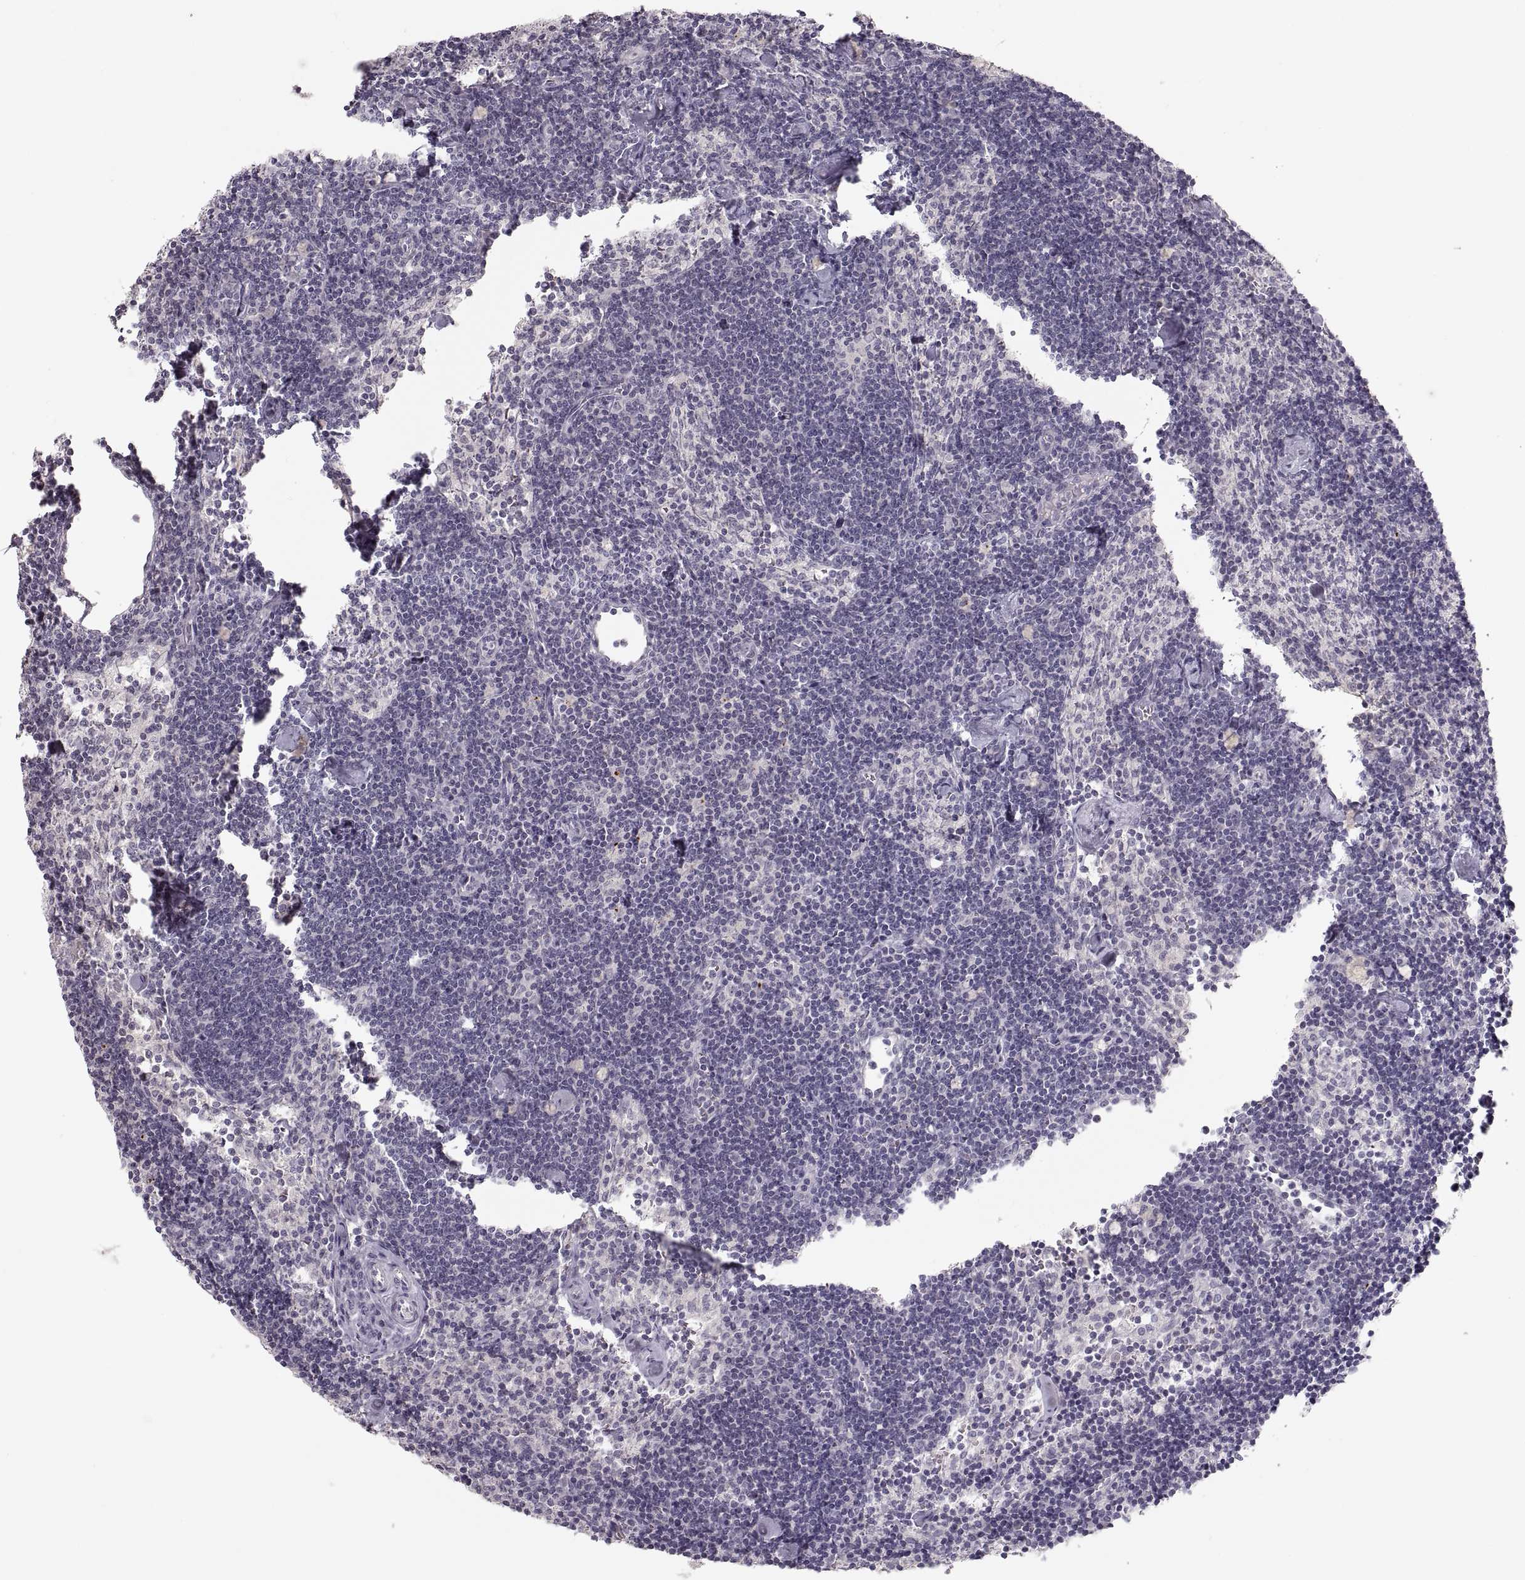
{"staining": {"intensity": "negative", "quantity": "none", "location": "none"}, "tissue": "lymph node", "cell_type": "Germinal center cells", "image_type": "normal", "snomed": [{"axis": "morphology", "description": "Normal tissue, NOS"}, {"axis": "topography", "description": "Lymph node"}], "caption": "The IHC histopathology image has no significant staining in germinal center cells of lymph node.", "gene": "PCSK2", "patient": {"sex": "female", "age": 42}}